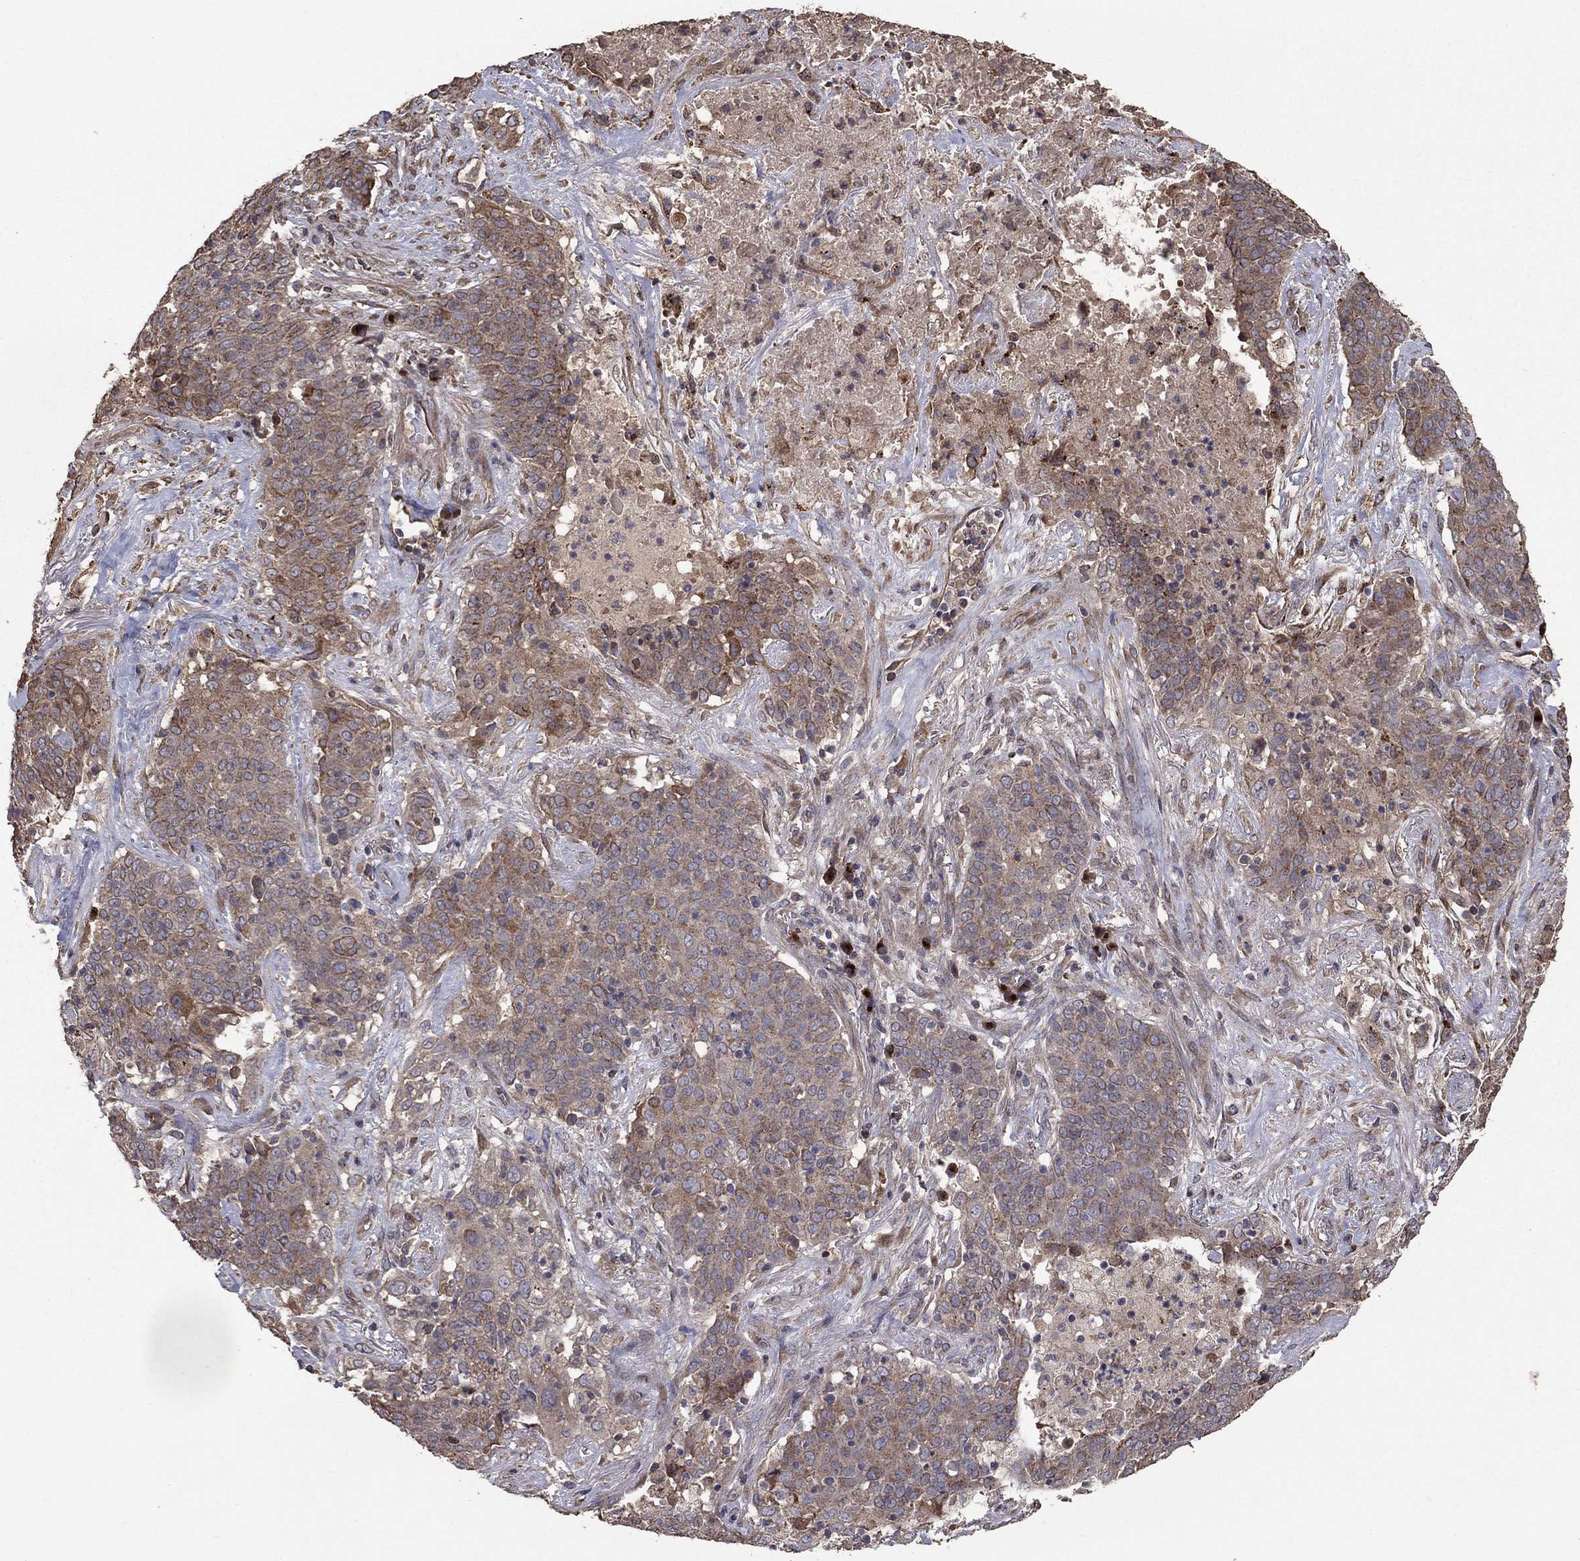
{"staining": {"intensity": "moderate", "quantity": "25%-75%", "location": "cytoplasmic/membranous"}, "tissue": "lung cancer", "cell_type": "Tumor cells", "image_type": "cancer", "snomed": [{"axis": "morphology", "description": "Squamous cell carcinoma, NOS"}, {"axis": "topography", "description": "Lung"}], "caption": "Moderate cytoplasmic/membranous protein staining is seen in approximately 25%-75% of tumor cells in squamous cell carcinoma (lung).", "gene": "FLT4", "patient": {"sex": "male", "age": 82}}